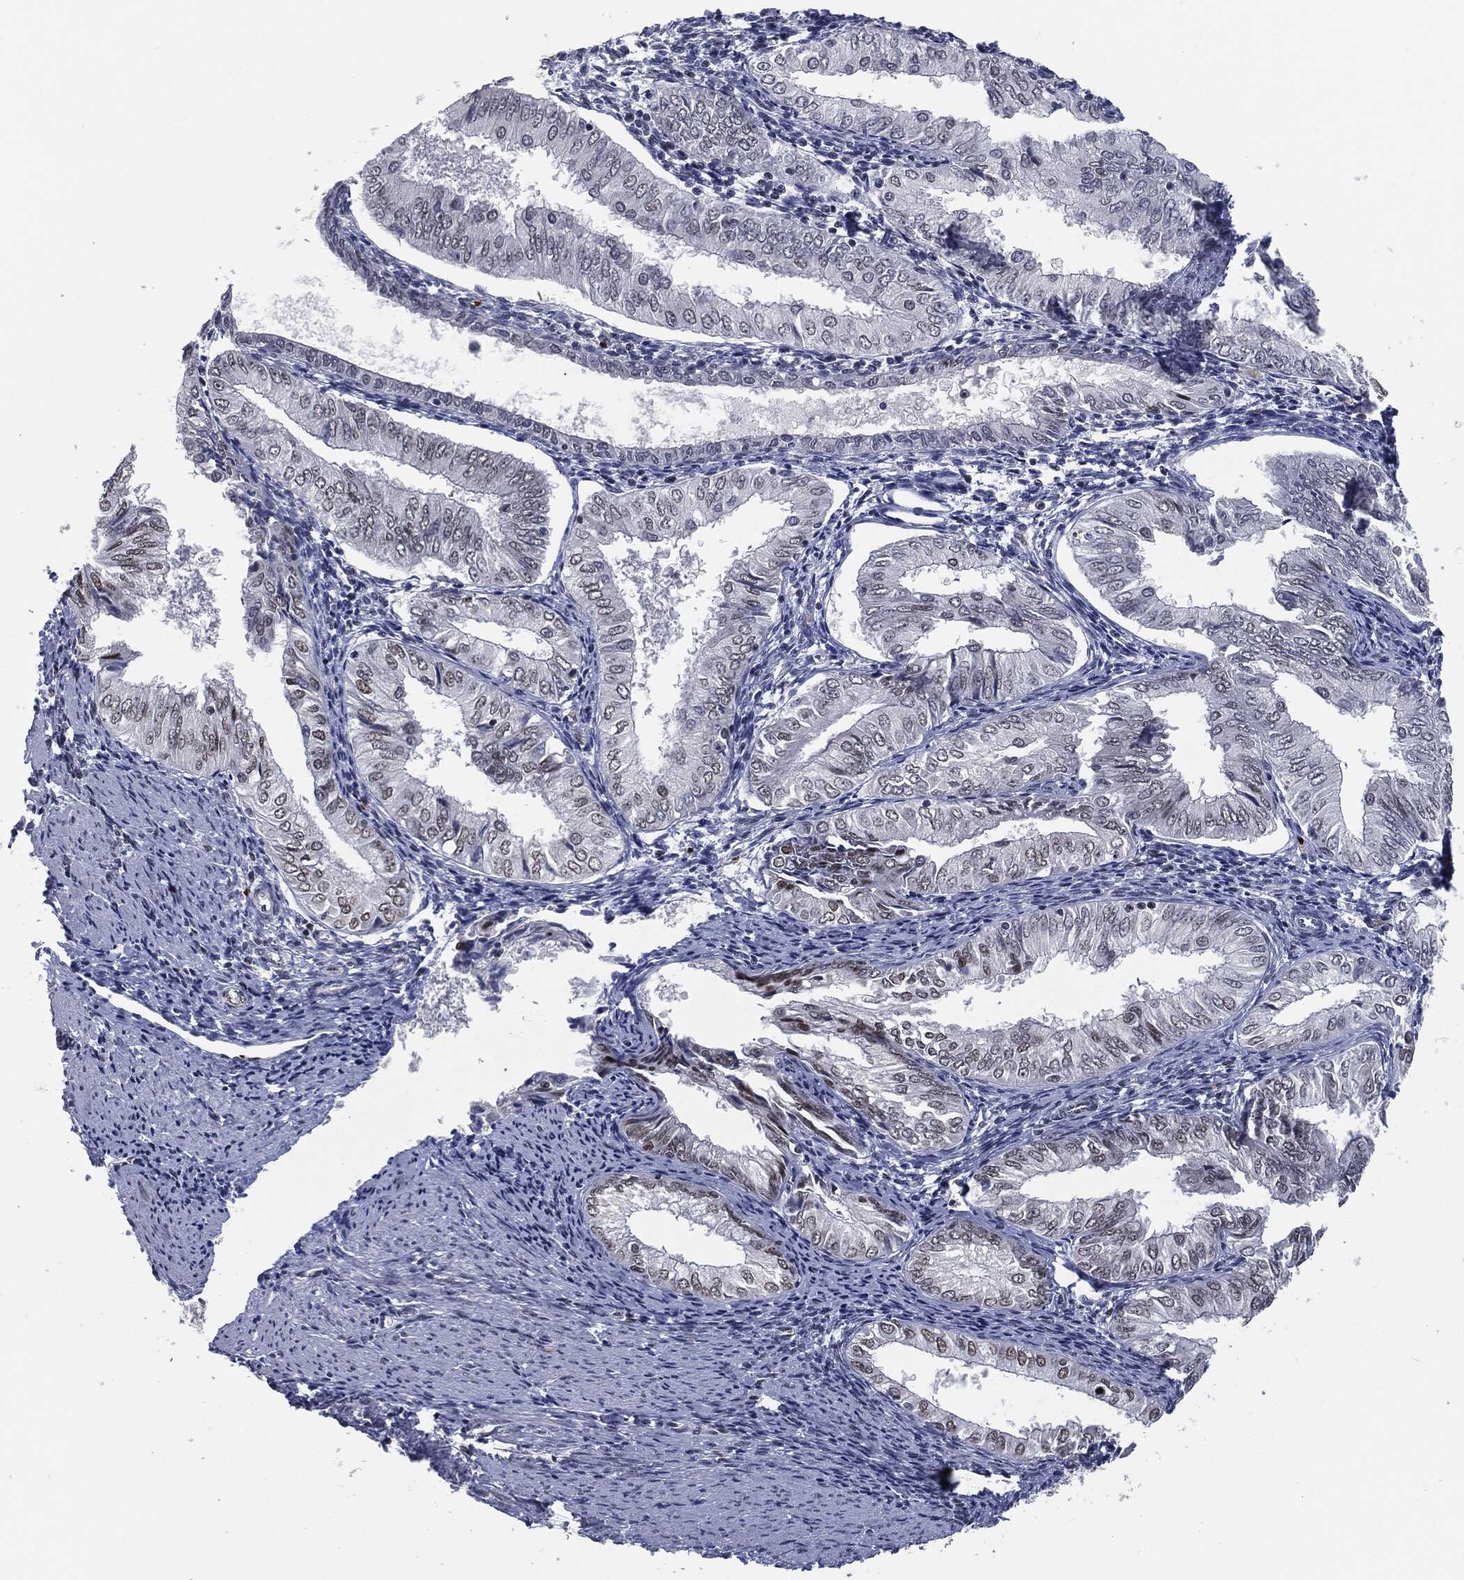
{"staining": {"intensity": "negative", "quantity": "none", "location": "none"}, "tissue": "endometrial cancer", "cell_type": "Tumor cells", "image_type": "cancer", "snomed": [{"axis": "morphology", "description": "Adenocarcinoma, NOS"}, {"axis": "topography", "description": "Endometrium"}], "caption": "IHC of endometrial adenocarcinoma reveals no positivity in tumor cells.", "gene": "ANXA1", "patient": {"sex": "female", "age": 53}}